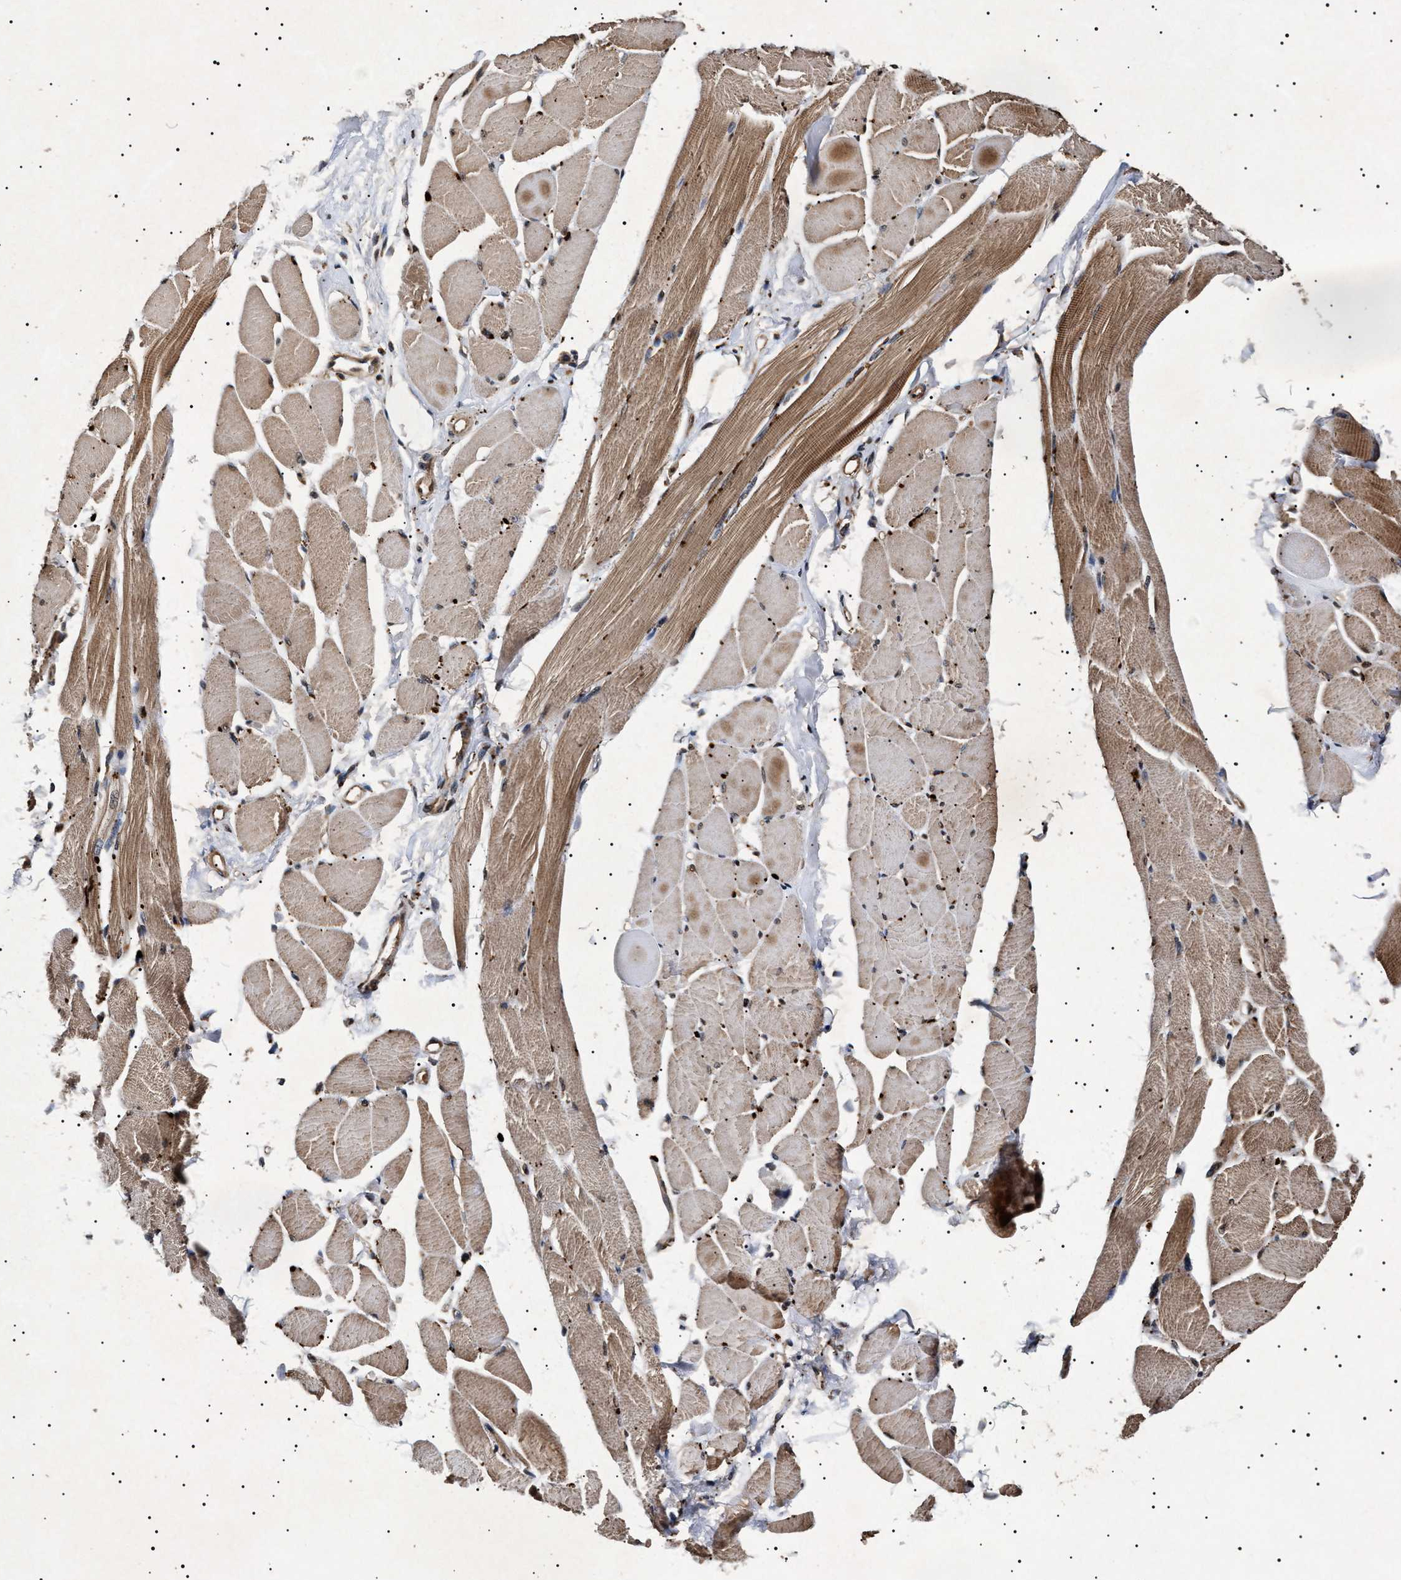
{"staining": {"intensity": "moderate", "quantity": "25%-75%", "location": "cytoplasmic/membranous,nuclear"}, "tissue": "skeletal muscle", "cell_type": "Myocytes", "image_type": "normal", "snomed": [{"axis": "morphology", "description": "Normal tissue, NOS"}, {"axis": "topography", "description": "Skeletal muscle"}, {"axis": "topography", "description": "Peripheral nerve tissue"}], "caption": "Protein expression analysis of normal skeletal muscle displays moderate cytoplasmic/membranous,nuclear expression in about 25%-75% of myocytes. (DAB (3,3'-diaminobenzidine) IHC, brown staining for protein, blue staining for nuclei).", "gene": "KIF21A", "patient": {"sex": "female", "age": 84}}